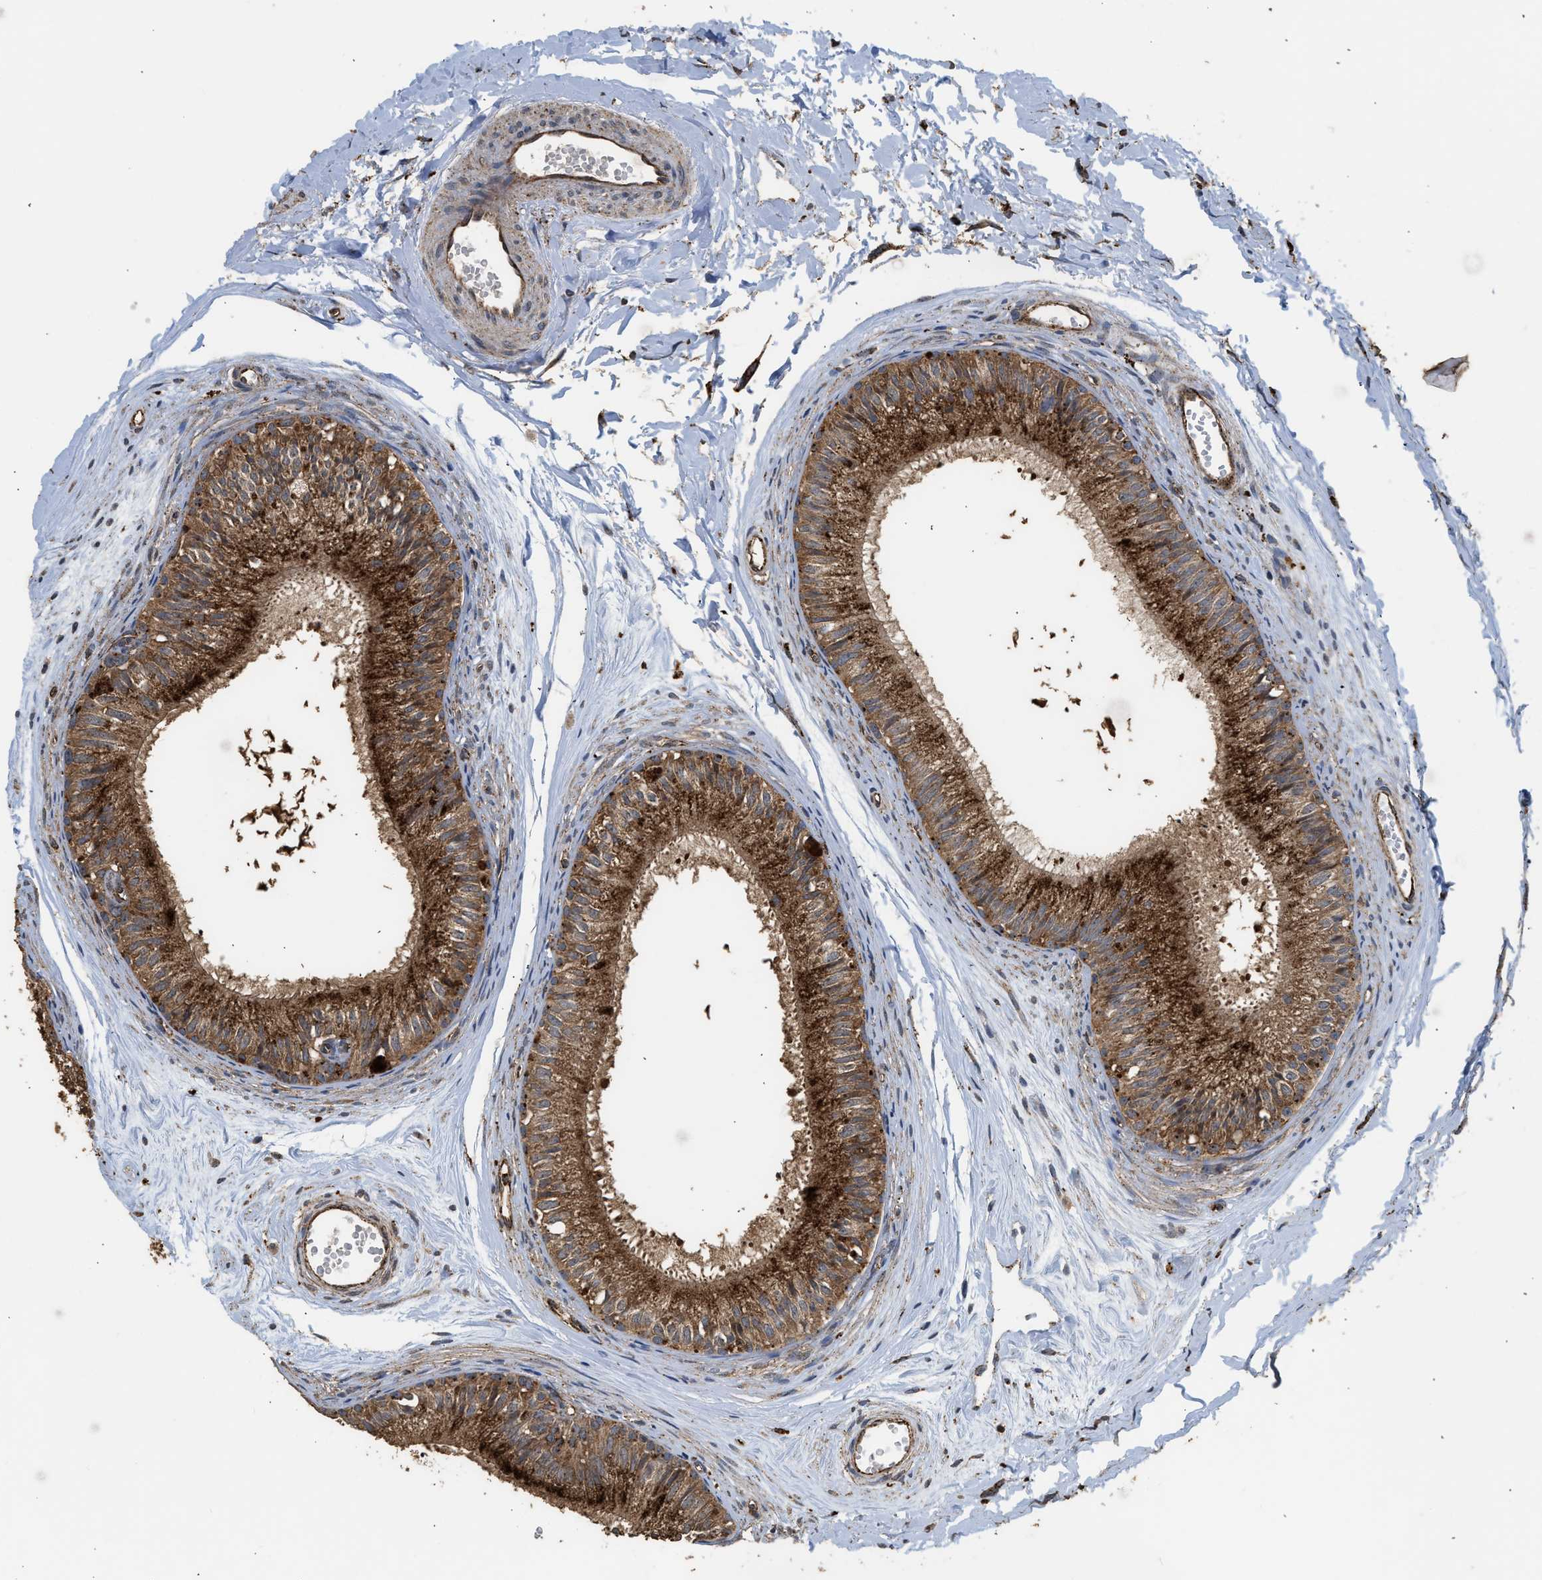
{"staining": {"intensity": "strong", "quantity": ">75%", "location": "cytoplasmic/membranous"}, "tissue": "epididymis", "cell_type": "Glandular cells", "image_type": "normal", "snomed": [{"axis": "morphology", "description": "Normal tissue, NOS"}, {"axis": "topography", "description": "Epididymis"}], "caption": "Protein staining shows strong cytoplasmic/membranous positivity in about >75% of glandular cells in benign epididymis. (Brightfield microscopy of DAB IHC at high magnification).", "gene": "CTSV", "patient": {"sex": "male", "age": 56}}